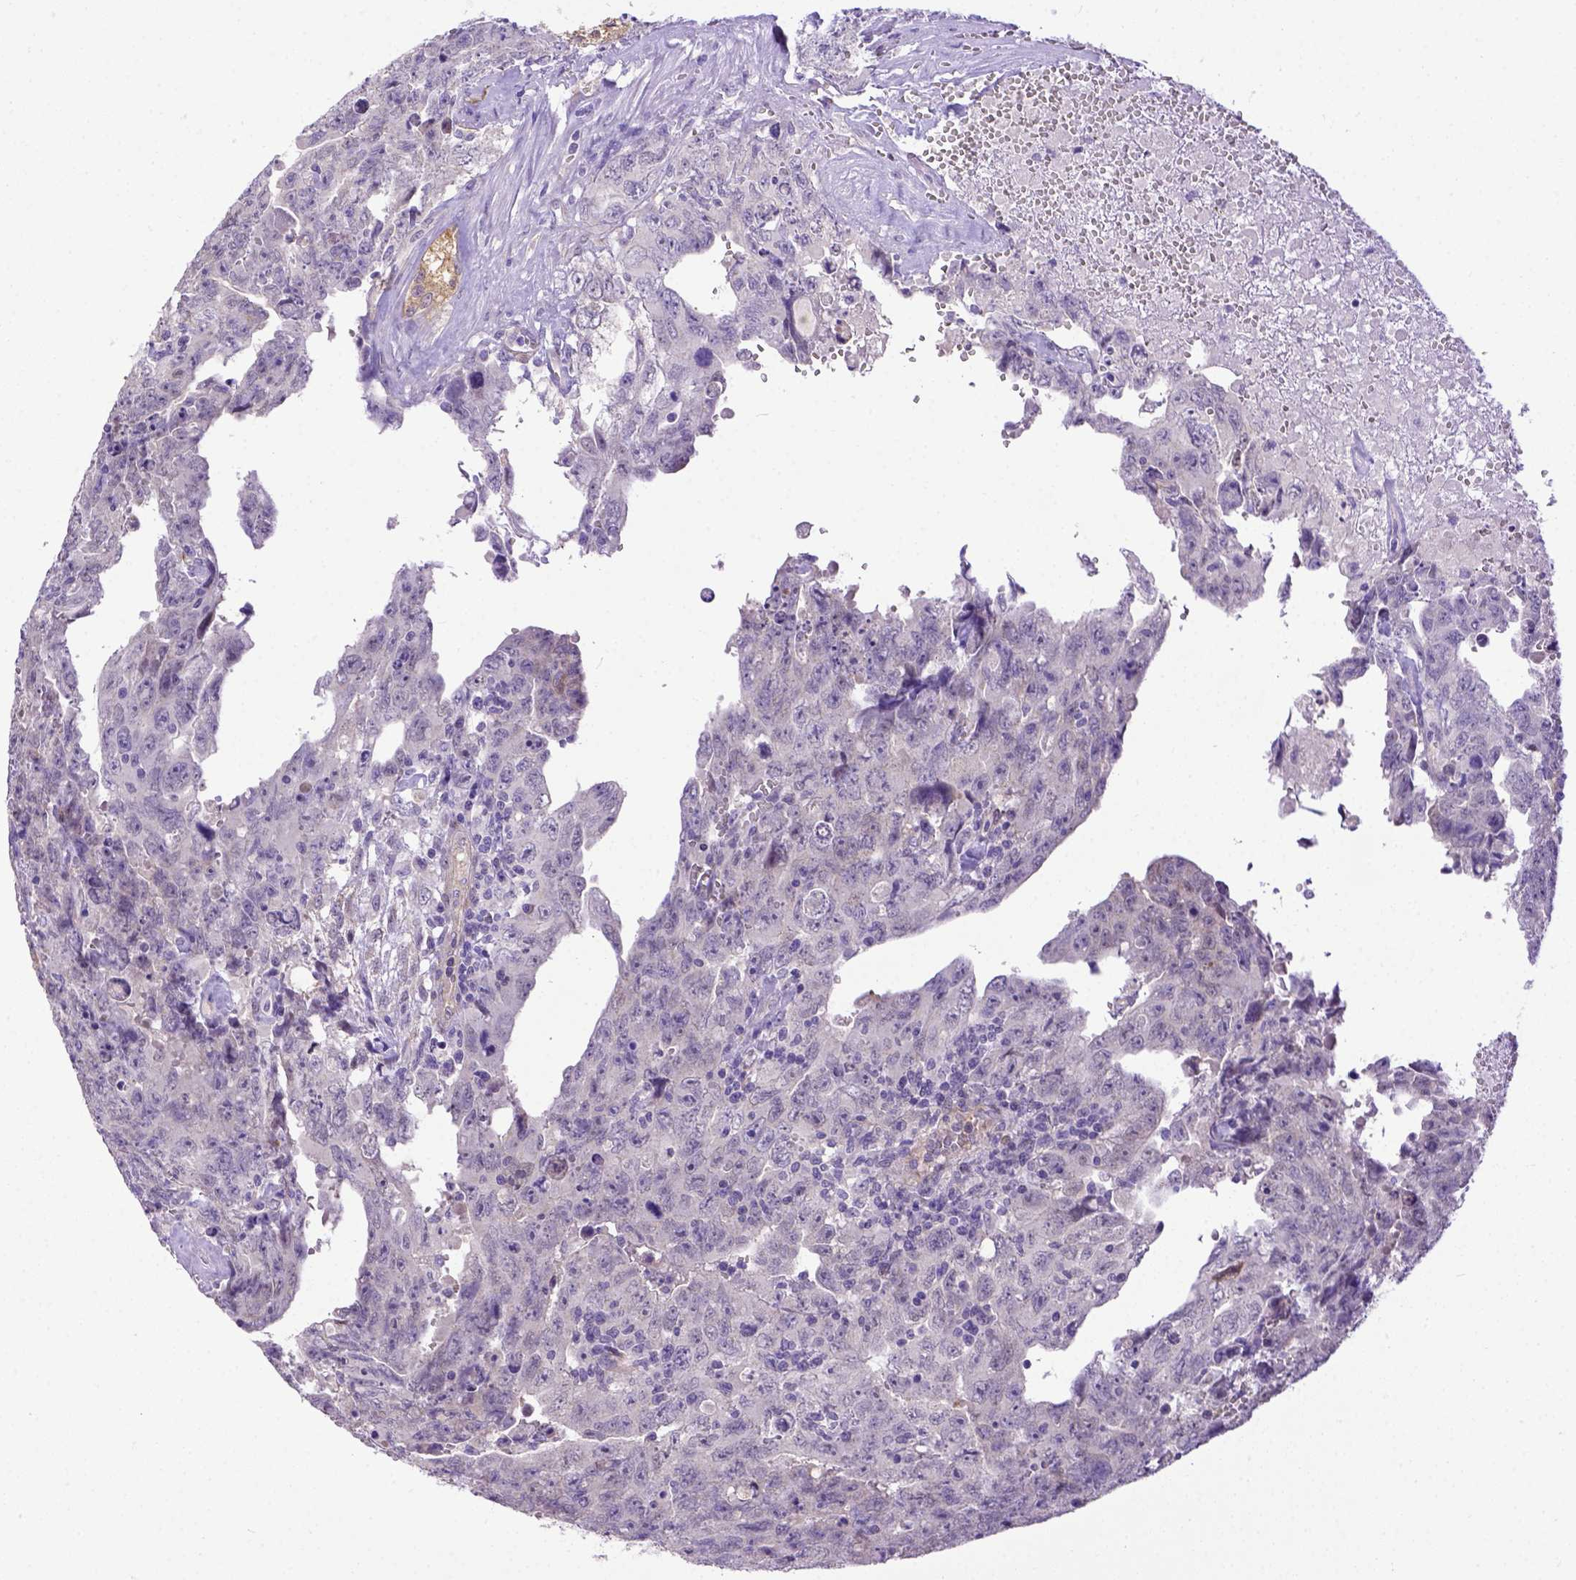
{"staining": {"intensity": "negative", "quantity": "none", "location": "none"}, "tissue": "testis cancer", "cell_type": "Tumor cells", "image_type": "cancer", "snomed": [{"axis": "morphology", "description": "Carcinoma, Embryonal, NOS"}, {"axis": "topography", "description": "Testis"}], "caption": "Tumor cells are negative for brown protein staining in embryonal carcinoma (testis).", "gene": "BTN1A1", "patient": {"sex": "male", "age": 24}}